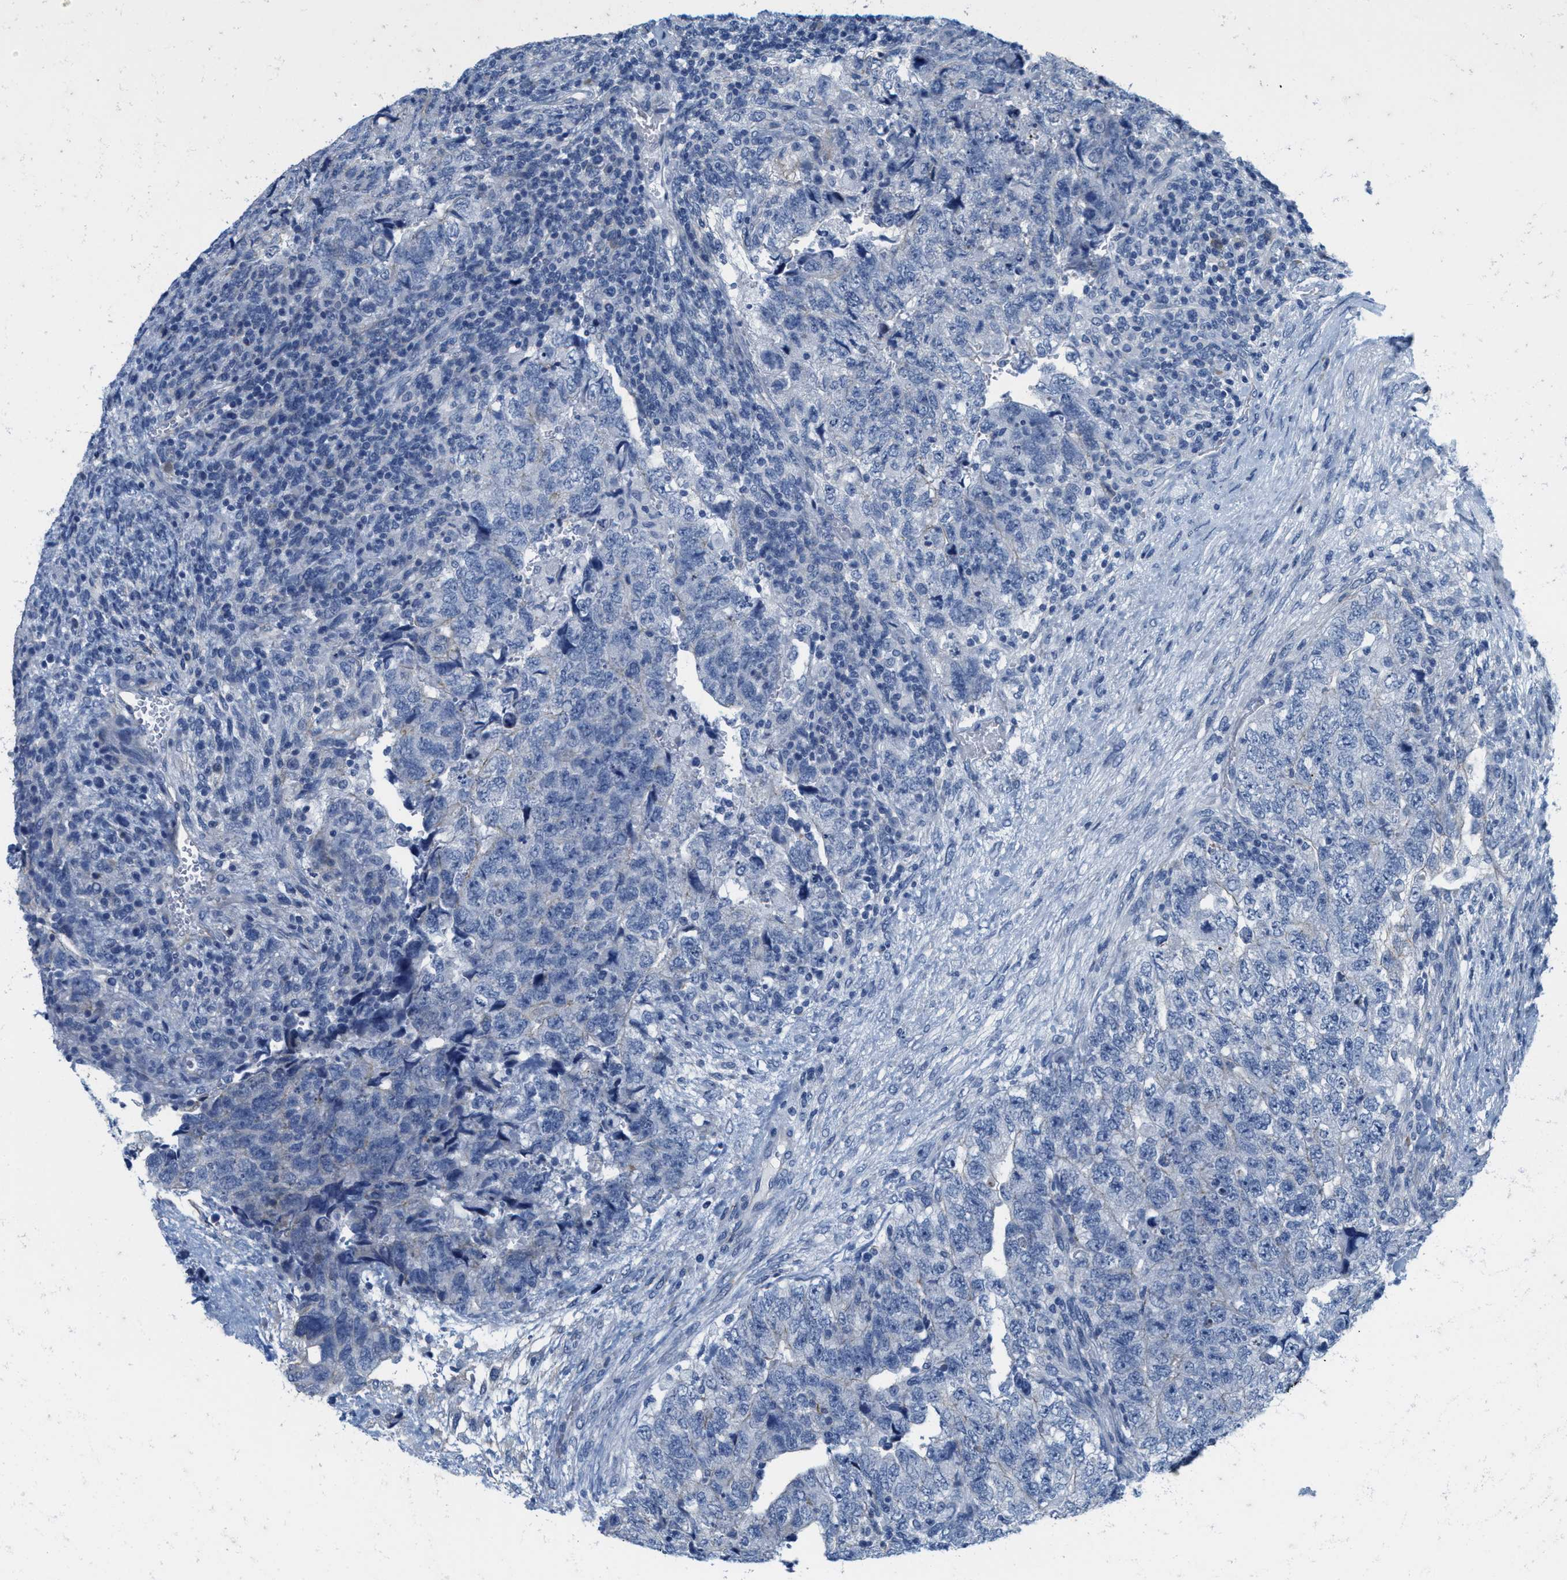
{"staining": {"intensity": "negative", "quantity": "none", "location": "none"}, "tissue": "testis cancer", "cell_type": "Tumor cells", "image_type": "cancer", "snomed": [{"axis": "morphology", "description": "Carcinoma, Embryonal, NOS"}, {"axis": "topography", "description": "Testis"}], "caption": "IHC of human testis embryonal carcinoma reveals no positivity in tumor cells.", "gene": "ABCB11", "patient": {"sex": "male", "age": 36}}